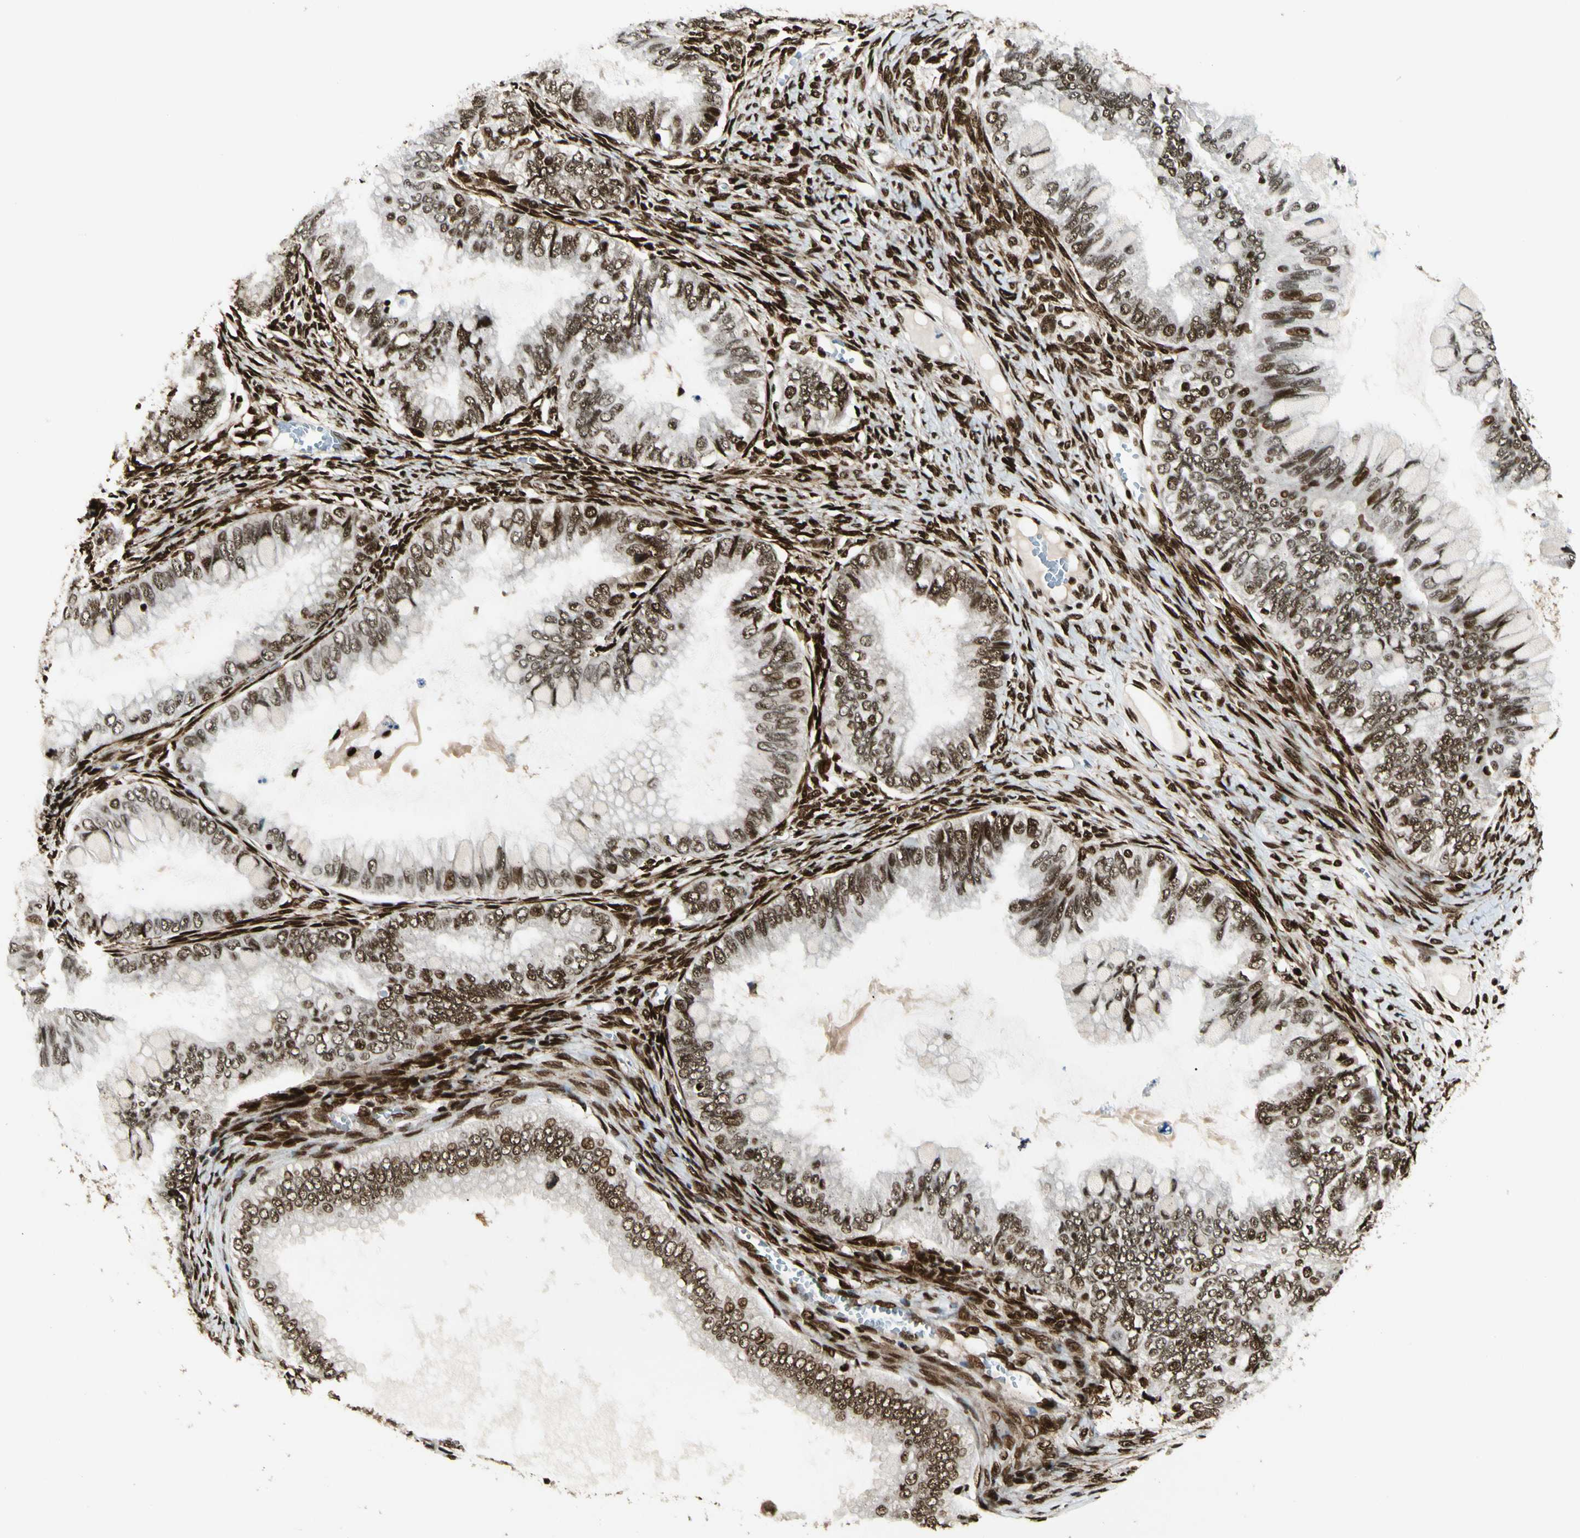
{"staining": {"intensity": "strong", "quantity": ">75%", "location": "nuclear"}, "tissue": "ovarian cancer", "cell_type": "Tumor cells", "image_type": "cancer", "snomed": [{"axis": "morphology", "description": "Cystadenocarcinoma, mucinous, NOS"}, {"axis": "topography", "description": "Ovary"}], "caption": "Immunohistochemistry (IHC) (DAB) staining of ovarian cancer reveals strong nuclear protein staining in about >75% of tumor cells. The staining was performed using DAB, with brown indicating positive protein expression. Nuclei are stained blue with hematoxylin.", "gene": "FUS", "patient": {"sex": "female", "age": 80}}